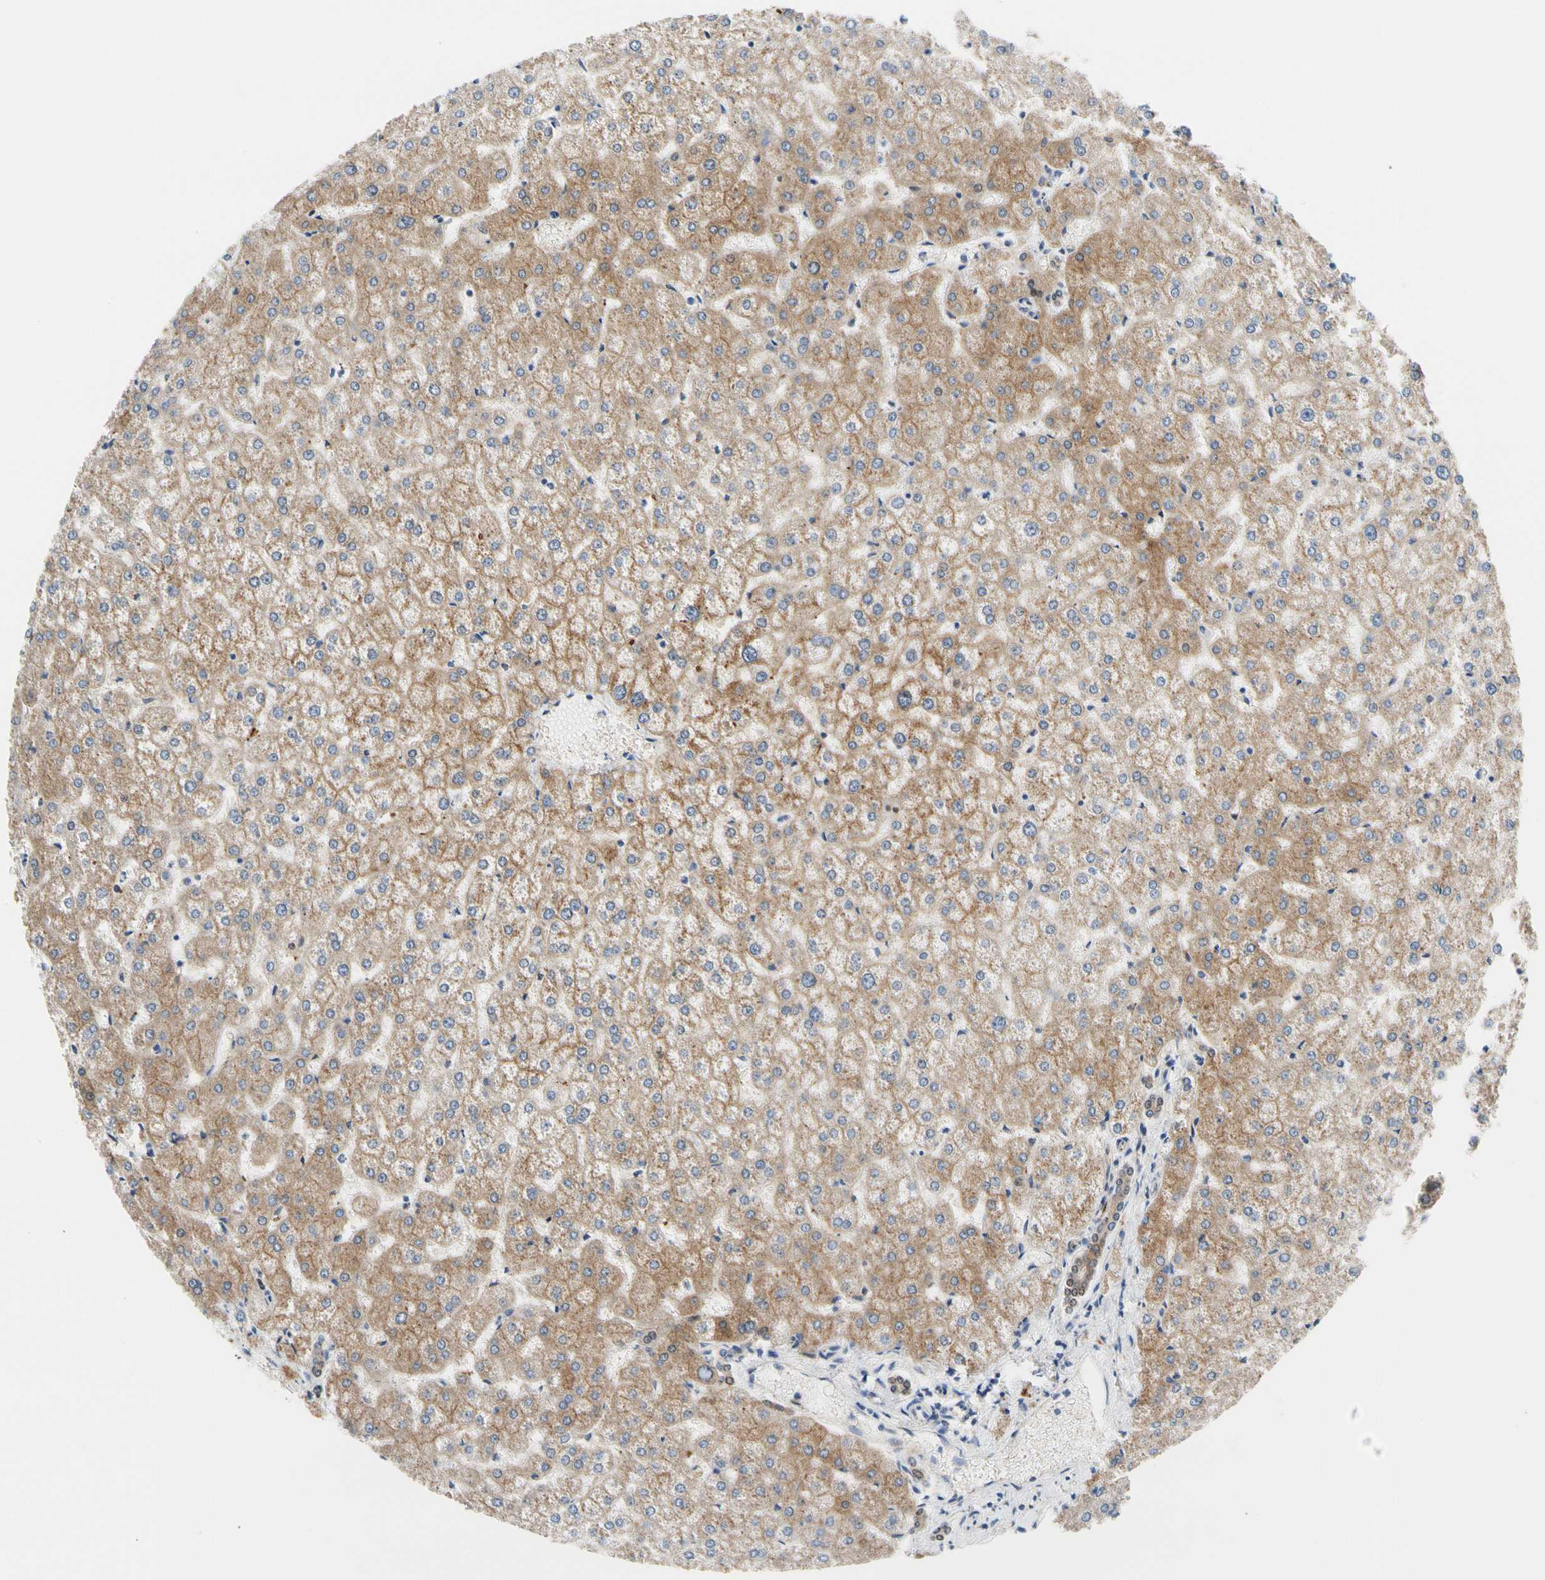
{"staining": {"intensity": "moderate", "quantity": ">75%", "location": "cytoplasmic/membranous"}, "tissue": "liver", "cell_type": "Cholangiocytes", "image_type": "normal", "snomed": [{"axis": "morphology", "description": "Normal tissue, NOS"}, {"axis": "topography", "description": "Liver"}], "caption": "IHC (DAB) staining of benign liver exhibits moderate cytoplasmic/membranous protein expression in about >75% of cholangiocytes.", "gene": "GPHN", "patient": {"sex": "female", "age": 32}}